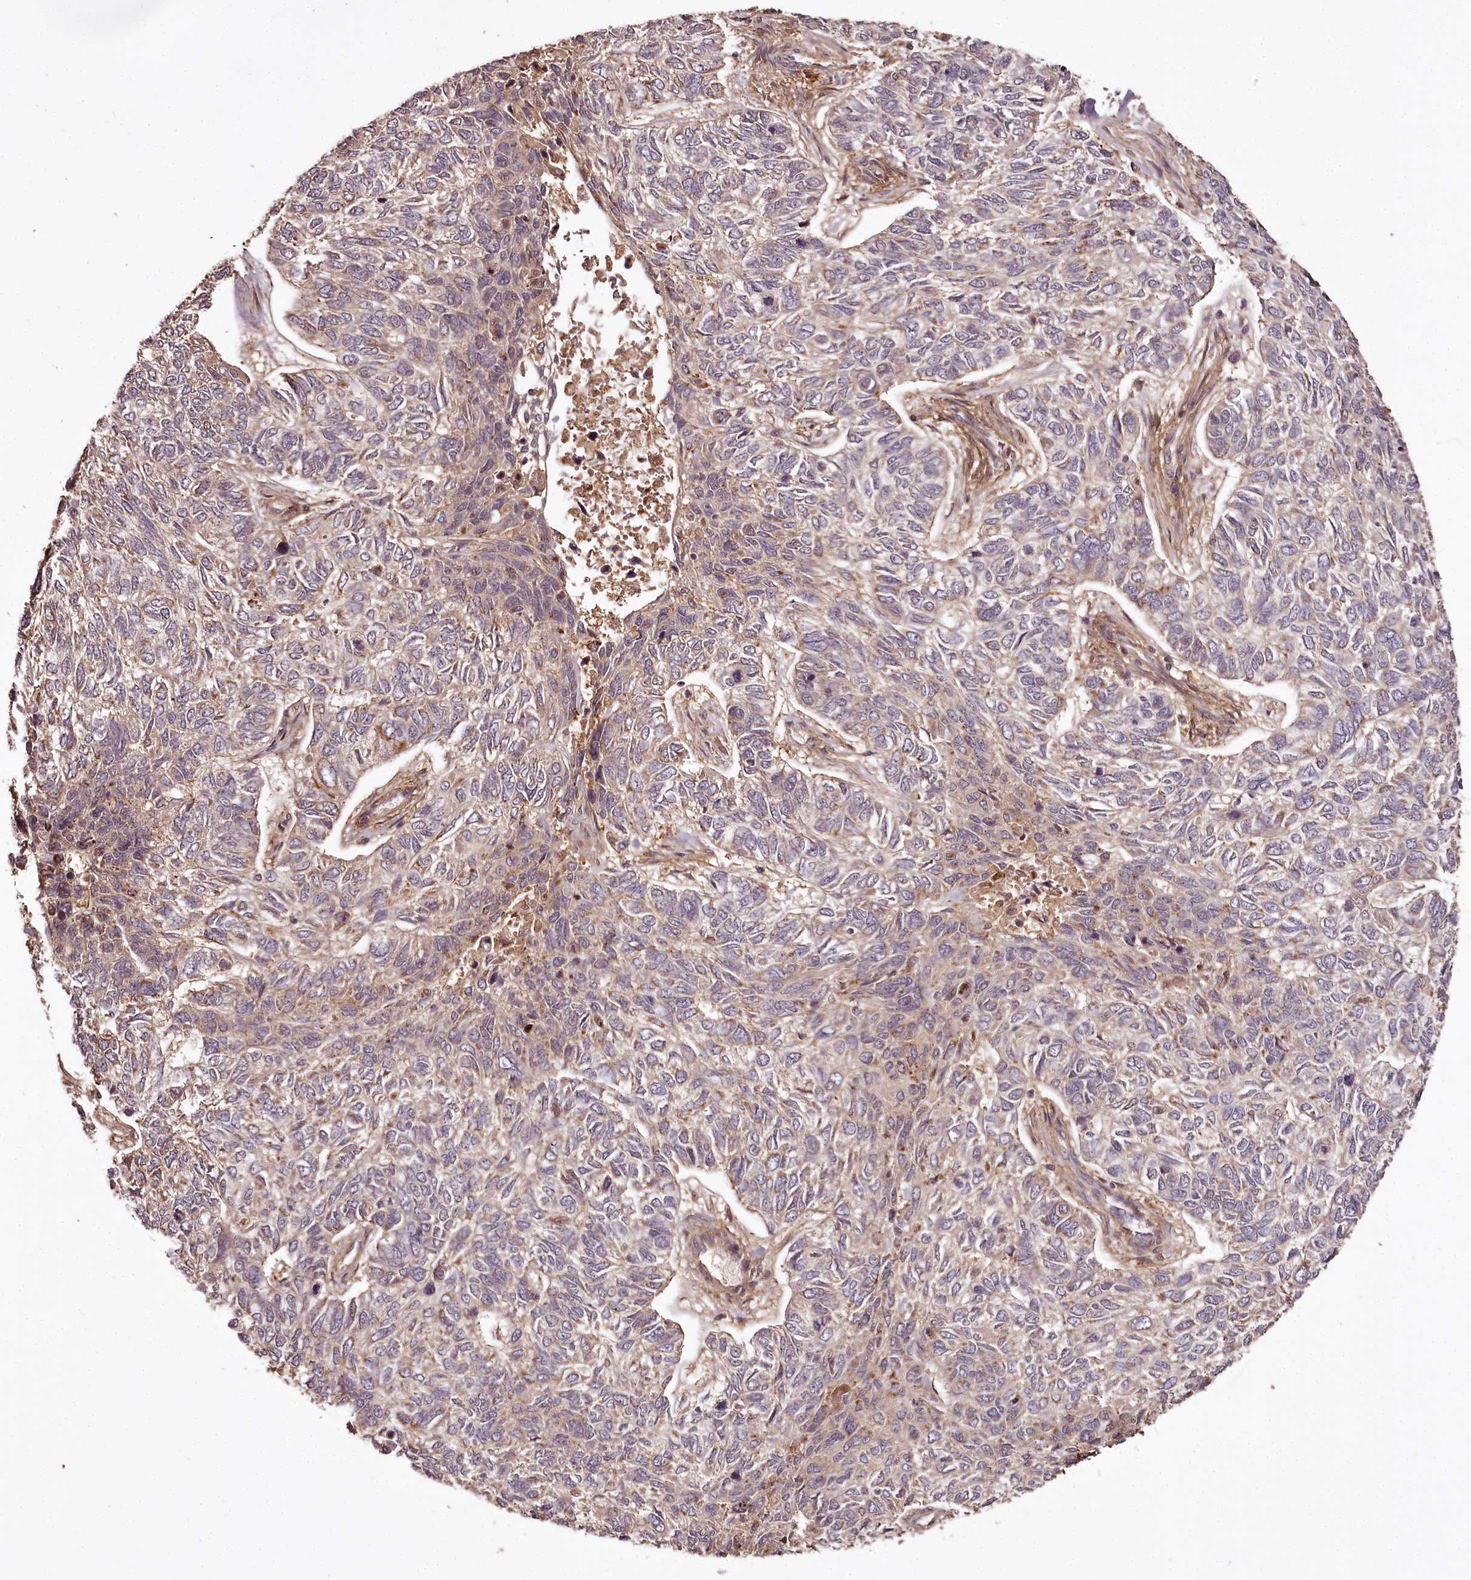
{"staining": {"intensity": "negative", "quantity": "none", "location": "none"}, "tissue": "skin cancer", "cell_type": "Tumor cells", "image_type": "cancer", "snomed": [{"axis": "morphology", "description": "Basal cell carcinoma"}, {"axis": "topography", "description": "Skin"}], "caption": "Immunohistochemistry micrograph of human skin basal cell carcinoma stained for a protein (brown), which exhibits no staining in tumor cells.", "gene": "TTC12", "patient": {"sex": "female", "age": 65}}